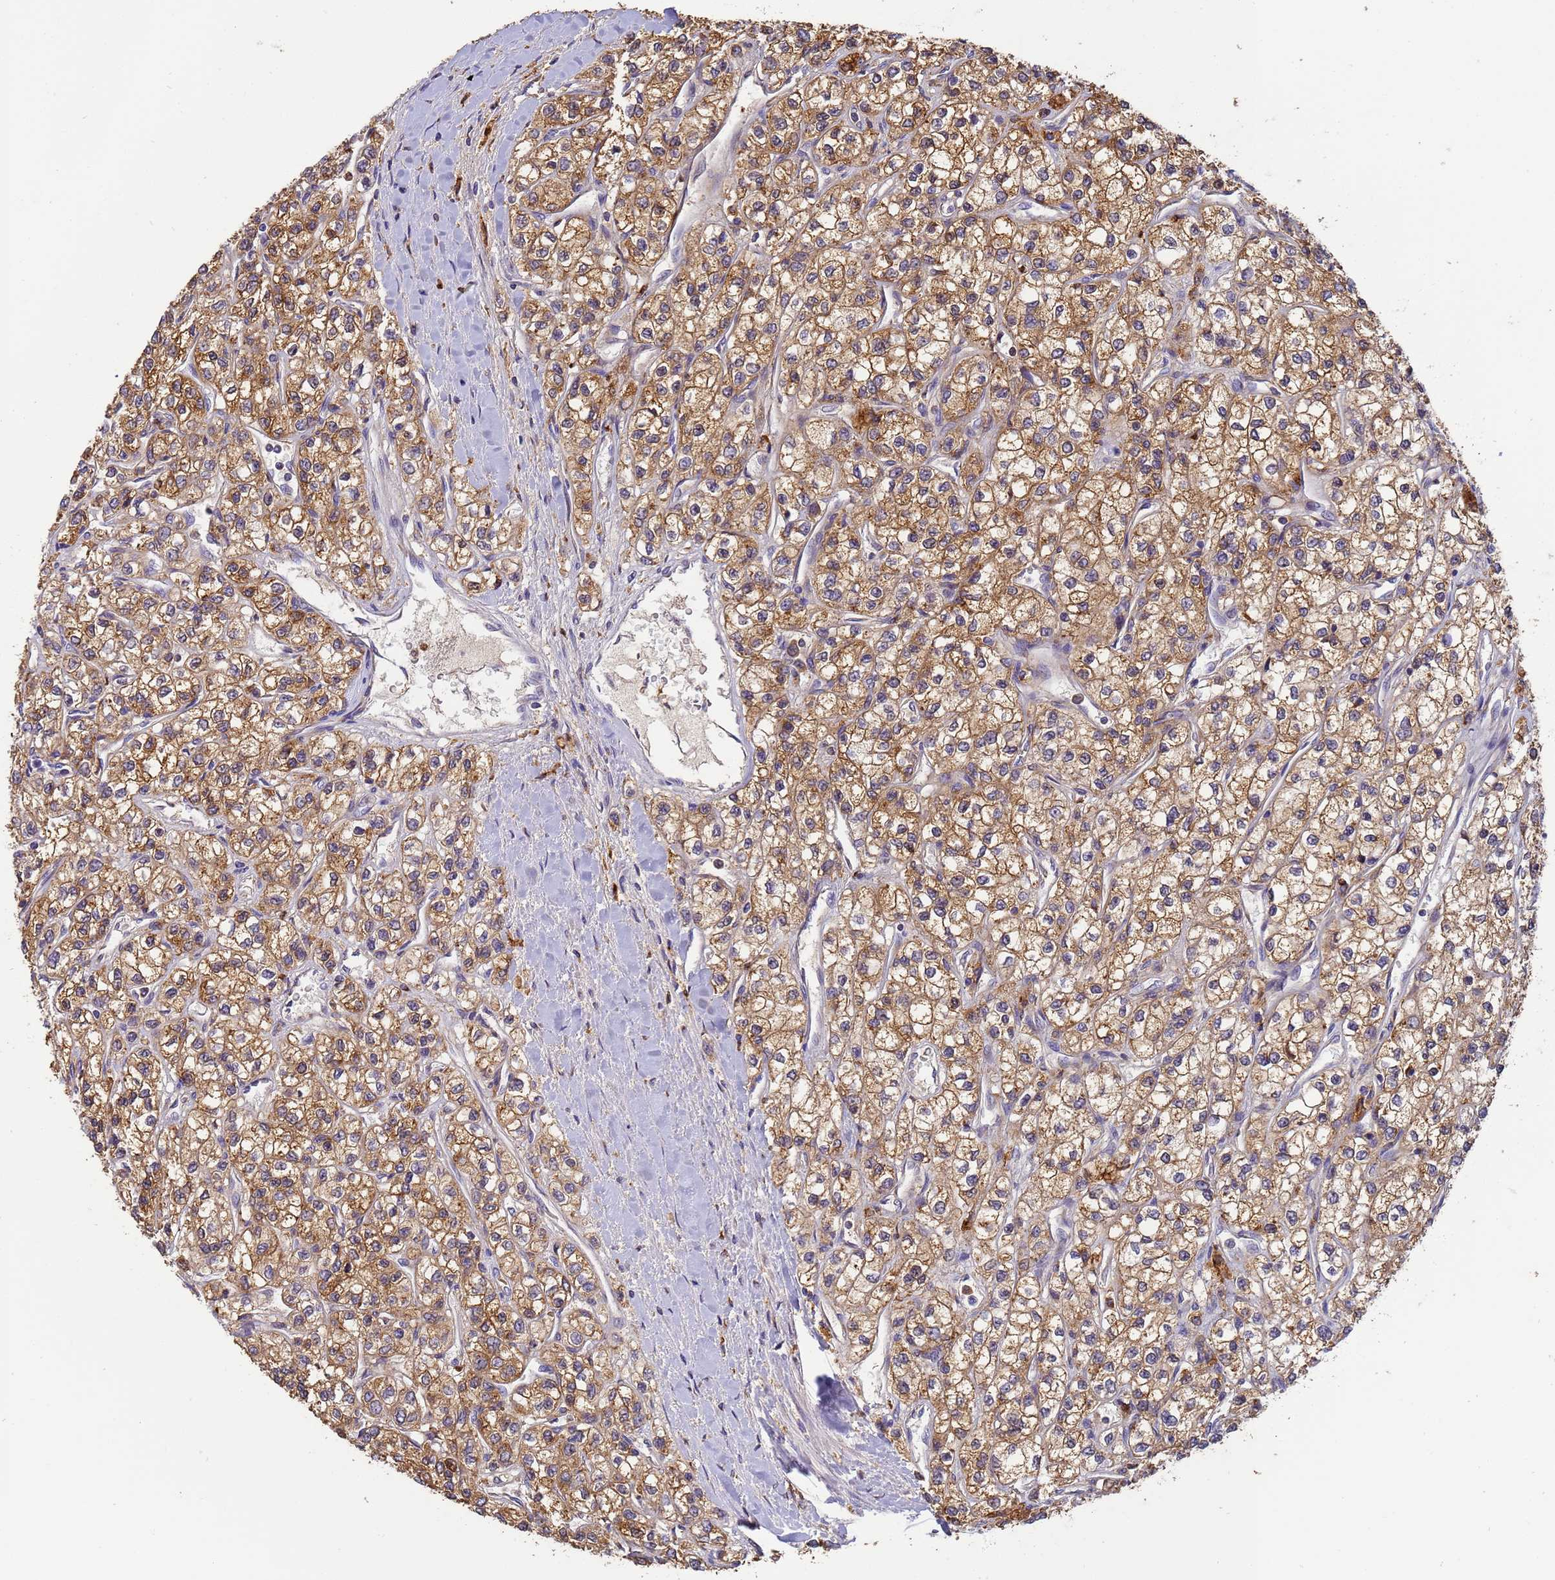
{"staining": {"intensity": "moderate", "quantity": ">75%", "location": "cytoplasmic/membranous"}, "tissue": "renal cancer", "cell_type": "Tumor cells", "image_type": "cancer", "snomed": [{"axis": "morphology", "description": "Adenocarcinoma, NOS"}, {"axis": "topography", "description": "Kidney"}], "caption": "About >75% of tumor cells in renal cancer (adenocarcinoma) show moderate cytoplasmic/membranous protein staining as visualized by brown immunohistochemical staining.", "gene": "M6PR", "patient": {"sex": "male", "age": 80}}